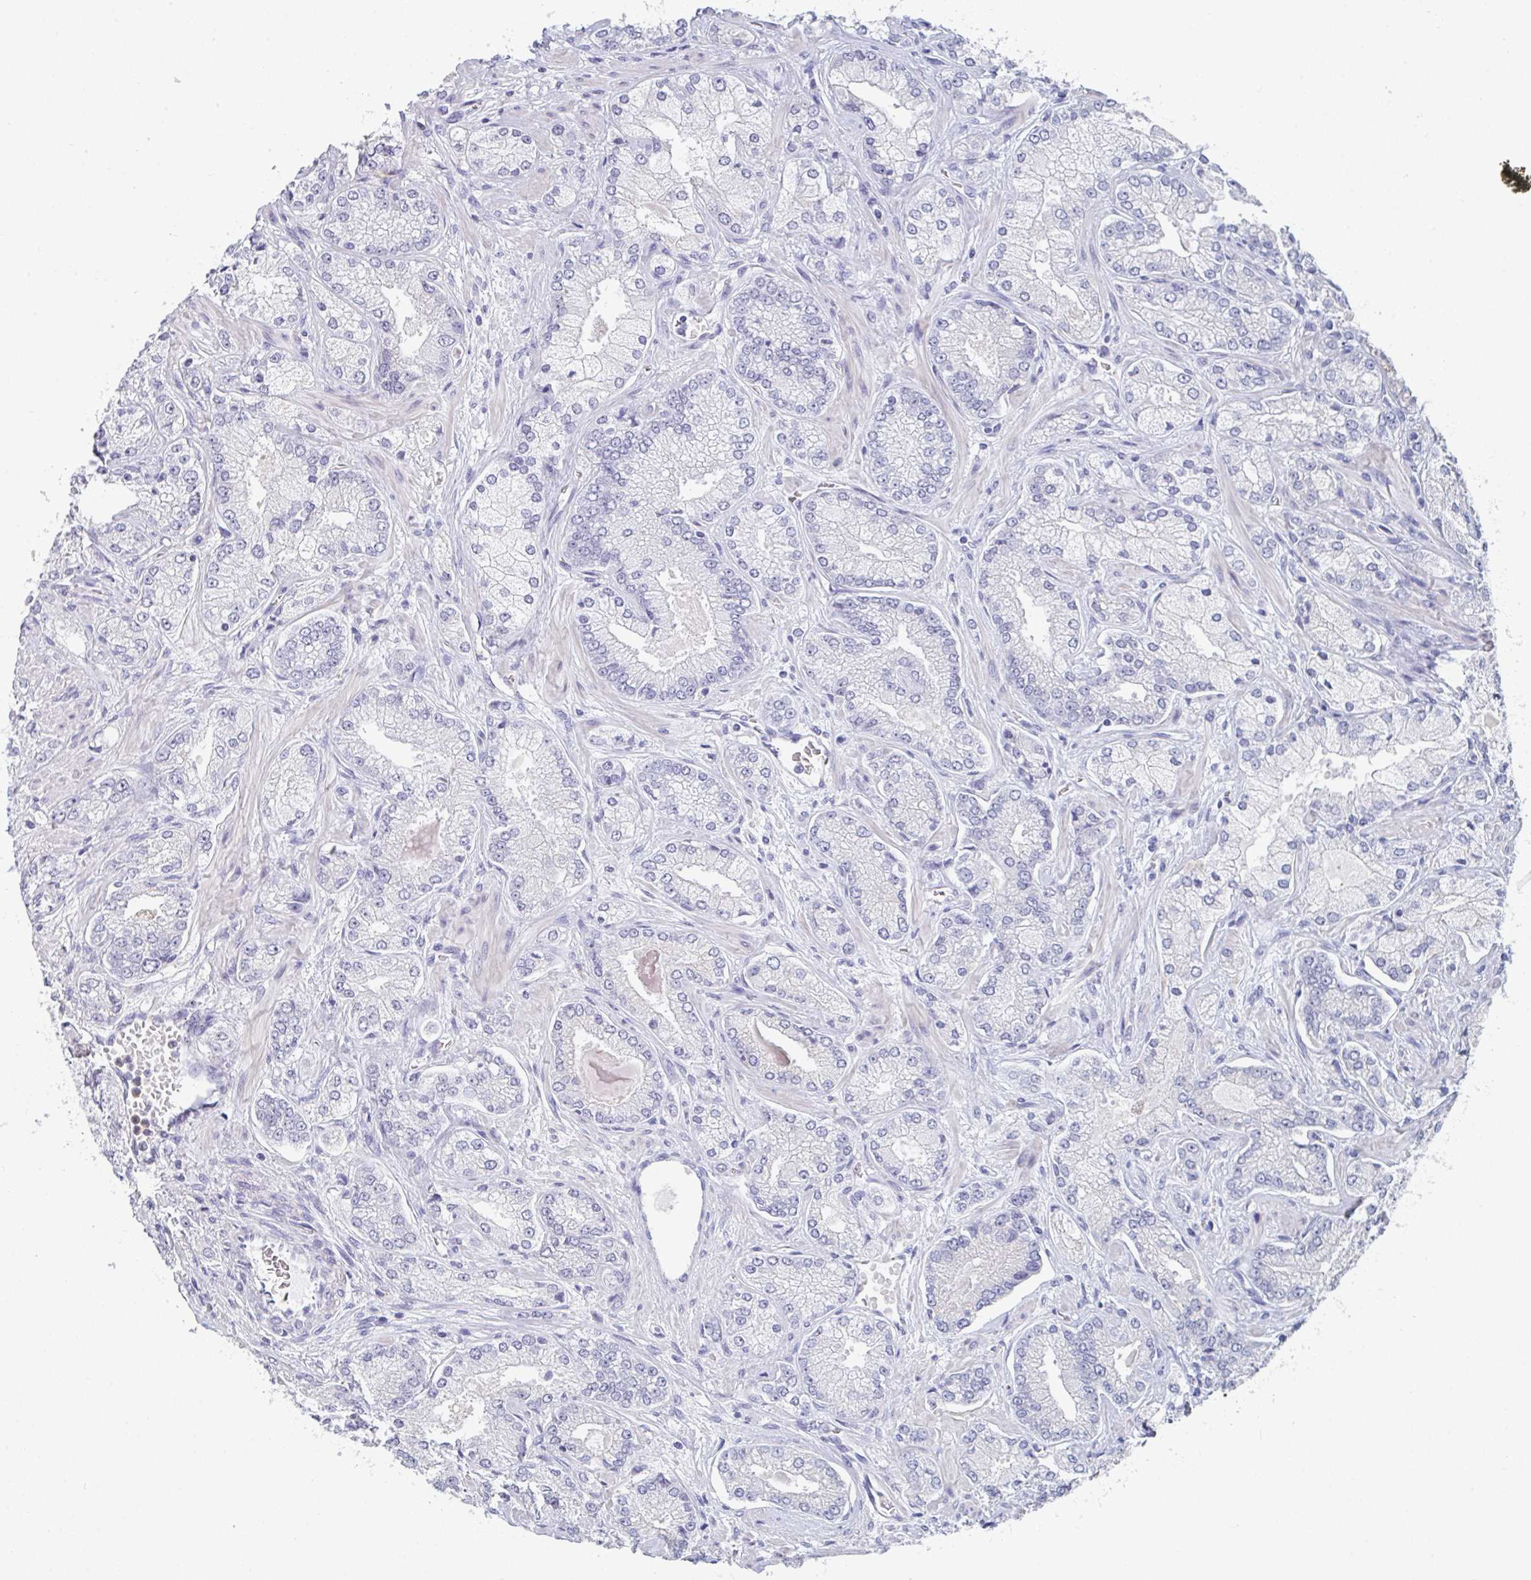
{"staining": {"intensity": "negative", "quantity": "none", "location": "none"}, "tissue": "prostate cancer", "cell_type": "Tumor cells", "image_type": "cancer", "snomed": [{"axis": "morphology", "description": "Normal tissue, NOS"}, {"axis": "morphology", "description": "Adenocarcinoma, High grade"}, {"axis": "topography", "description": "Prostate"}, {"axis": "topography", "description": "Peripheral nerve tissue"}], "caption": "This is a photomicrograph of immunohistochemistry (IHC) staining of prostate high-grade adenocarcinoma, which shows no expression in tumor cells.", "gene": "RUBCN", "patient": {"sex": "male", "age": 68}}